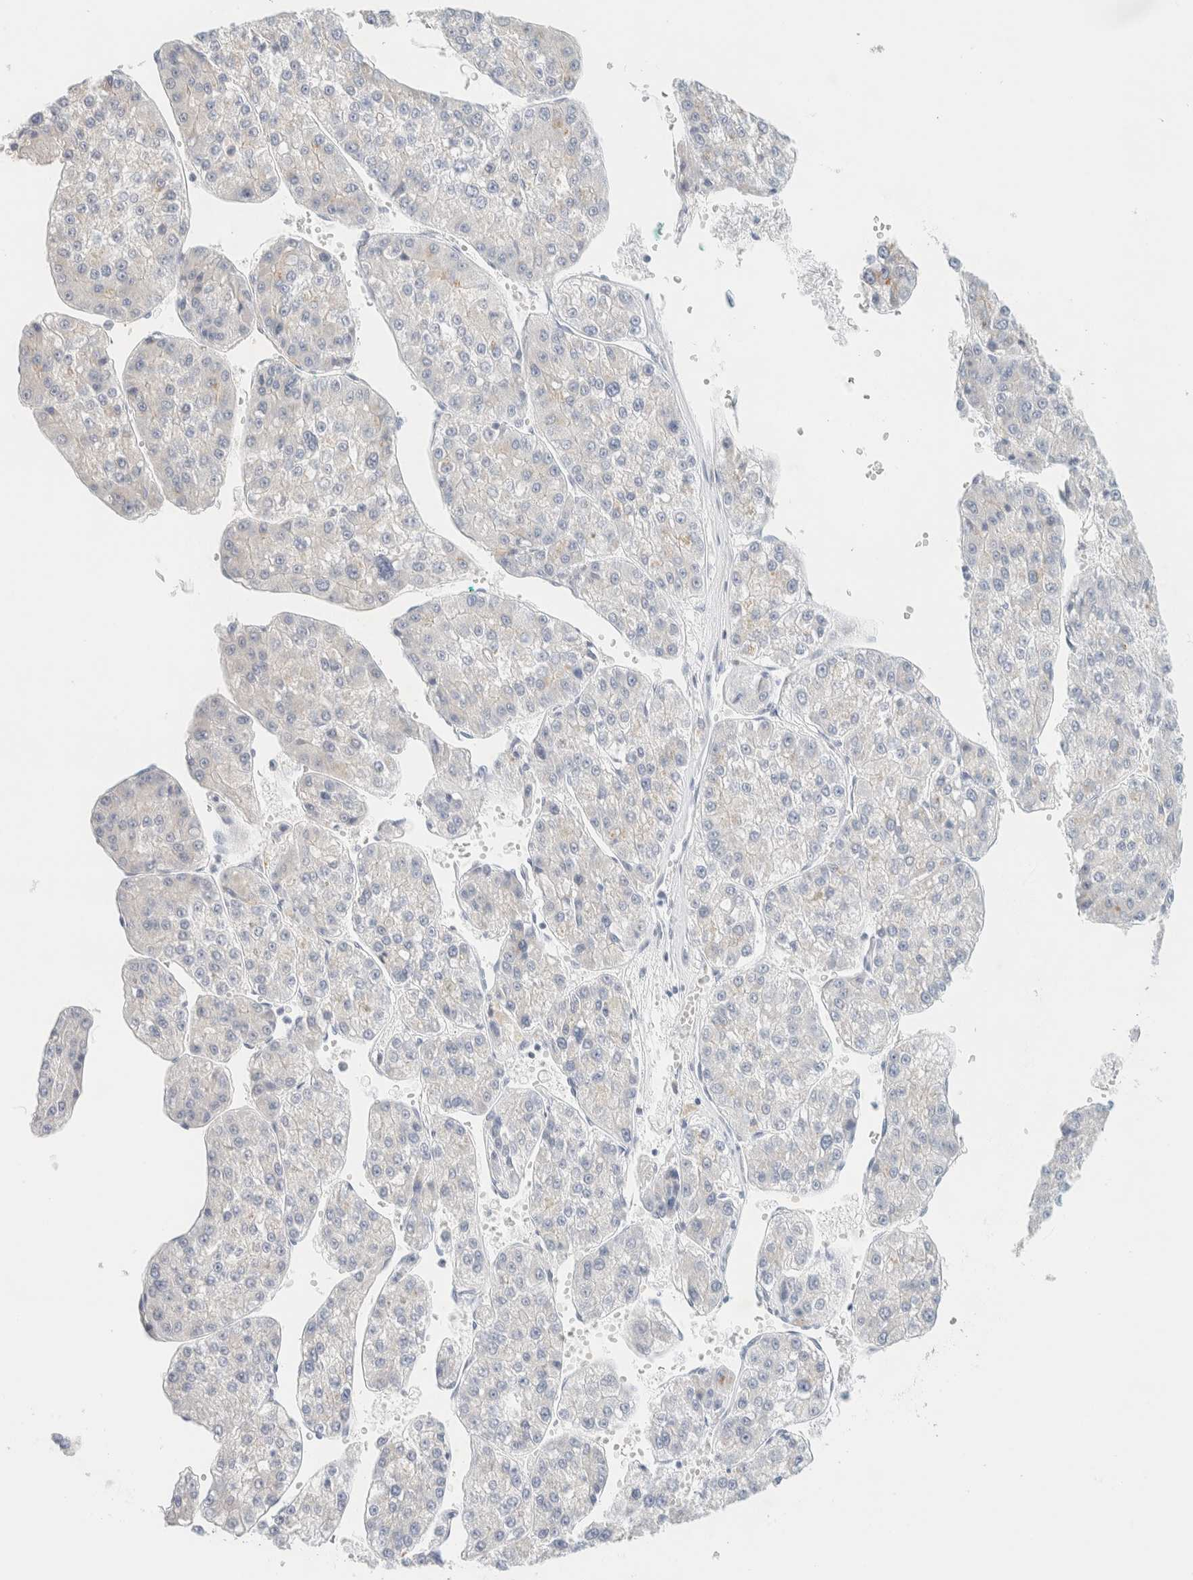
{"staining": {"intensity": "negative", "quantity": "none", "location": "none"}, "tissue": "liver cancer", "cell_type": "Tumor cells", "image_type": "cancer", "snomed": [{"axis": "morphology", "description": "Carcinoma, Hepatocellular, NOS"}, {"axis": "topography", "description": "Liver"}], "caption": "Tumor cells show no significant protein positivity in liver hepatocellular carcinoma.", "gene": "SPNS3", "patient": {"sex": "female", "age": 73}}